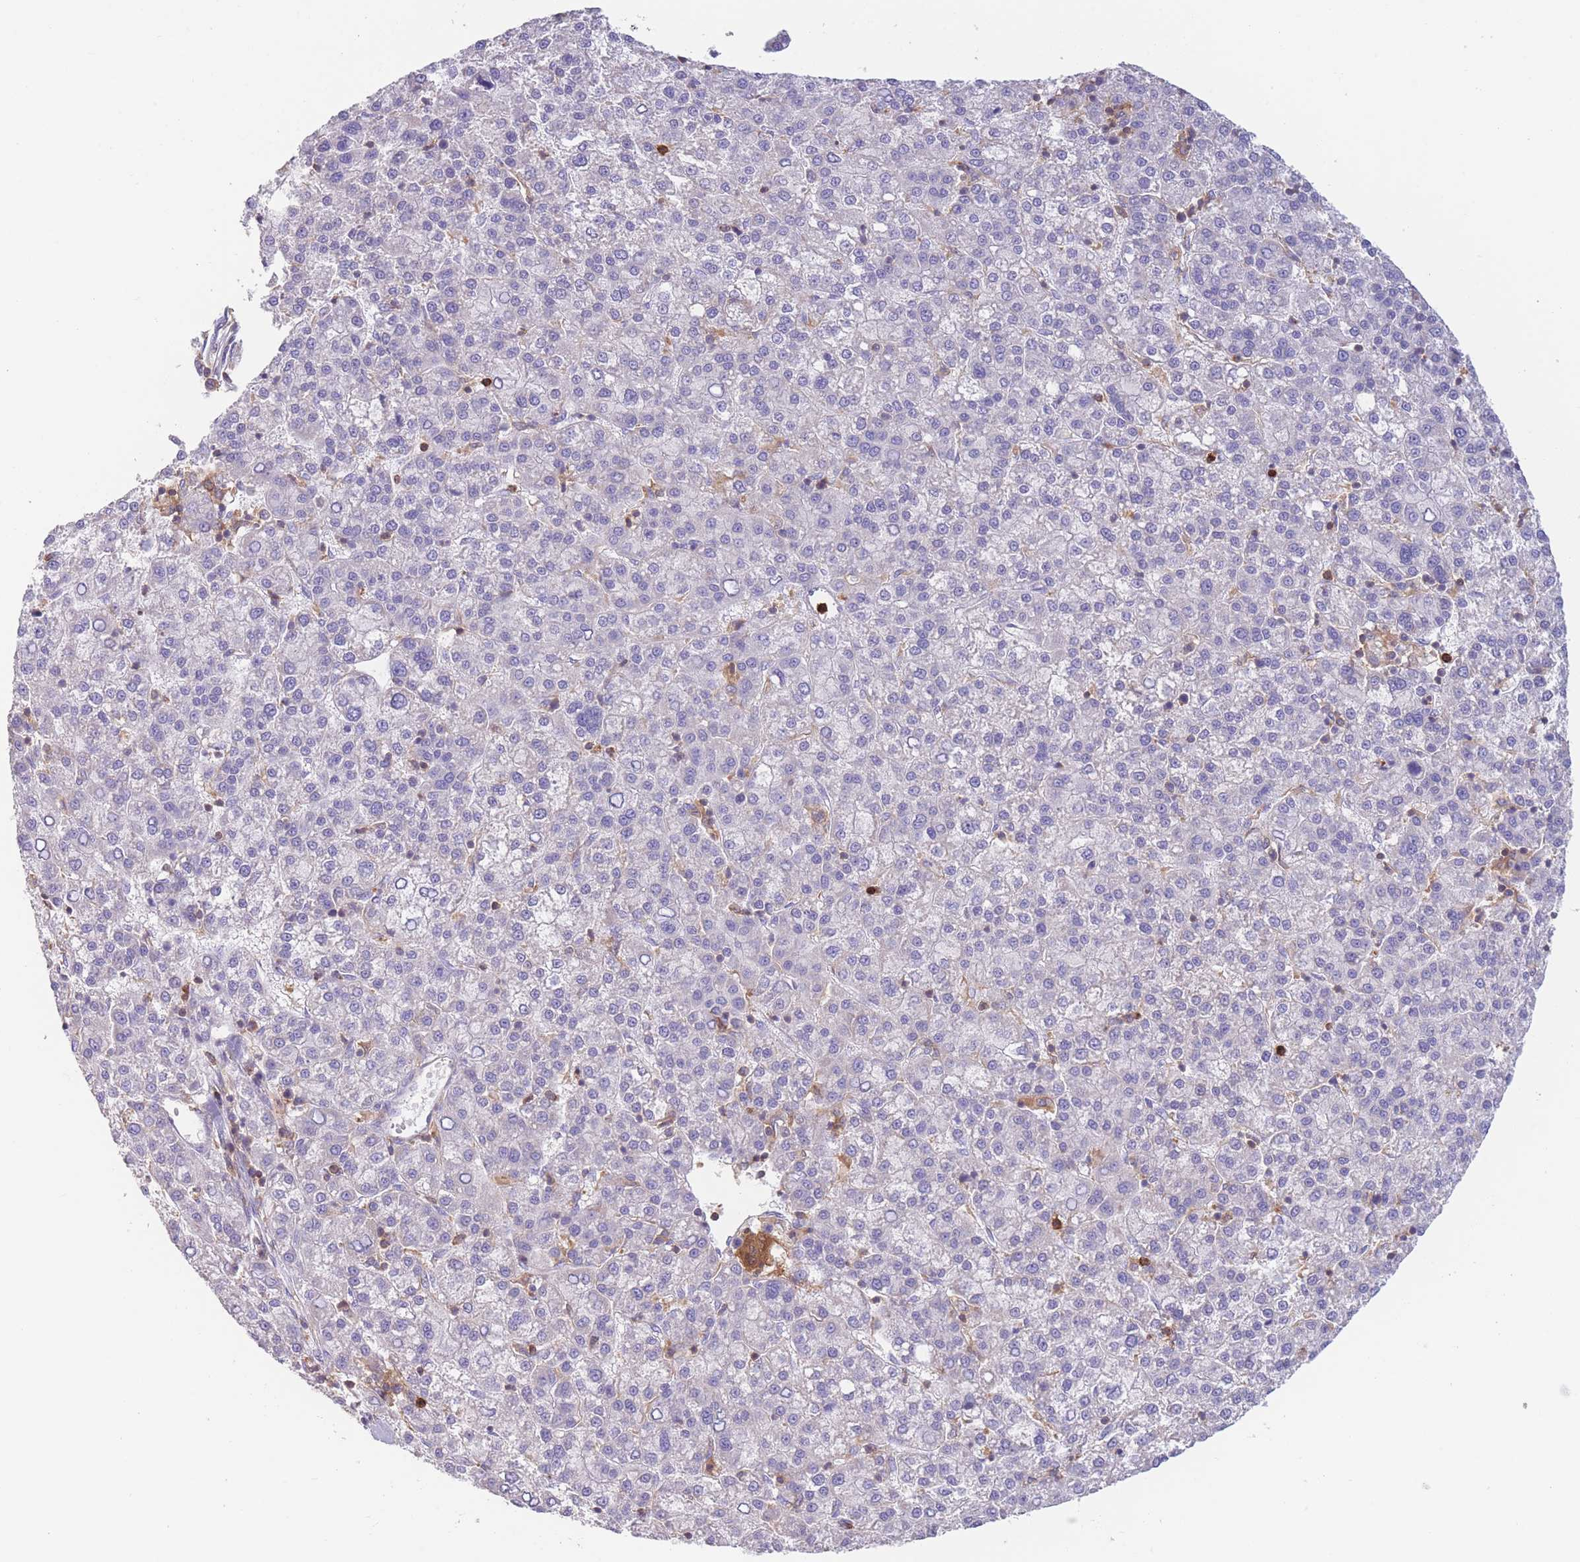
{"staining": {"intensity": "negative", "quantity": "none", "location": "none"}, "tissue": "liver cancer", "cell_type": "Tumor cells", "image_type": "cancer", "snomed": [{"axis": "morphology", "description": "Carcinoma, Hepatocellular, NOS"}, {"axis": "topography", "description": "Liver"}], "caption": "Protein analysis of liver hepatocellular carcinoma demonstrates no significant positivity in tumor cells. (Brightfield microscopy of DAB (3,3'-diaminobenzidine) immunohistochemistry (IHC) at high magnification).", "gene": "ST3GAL4", "patient": {"sex": "female", "age": 58}}